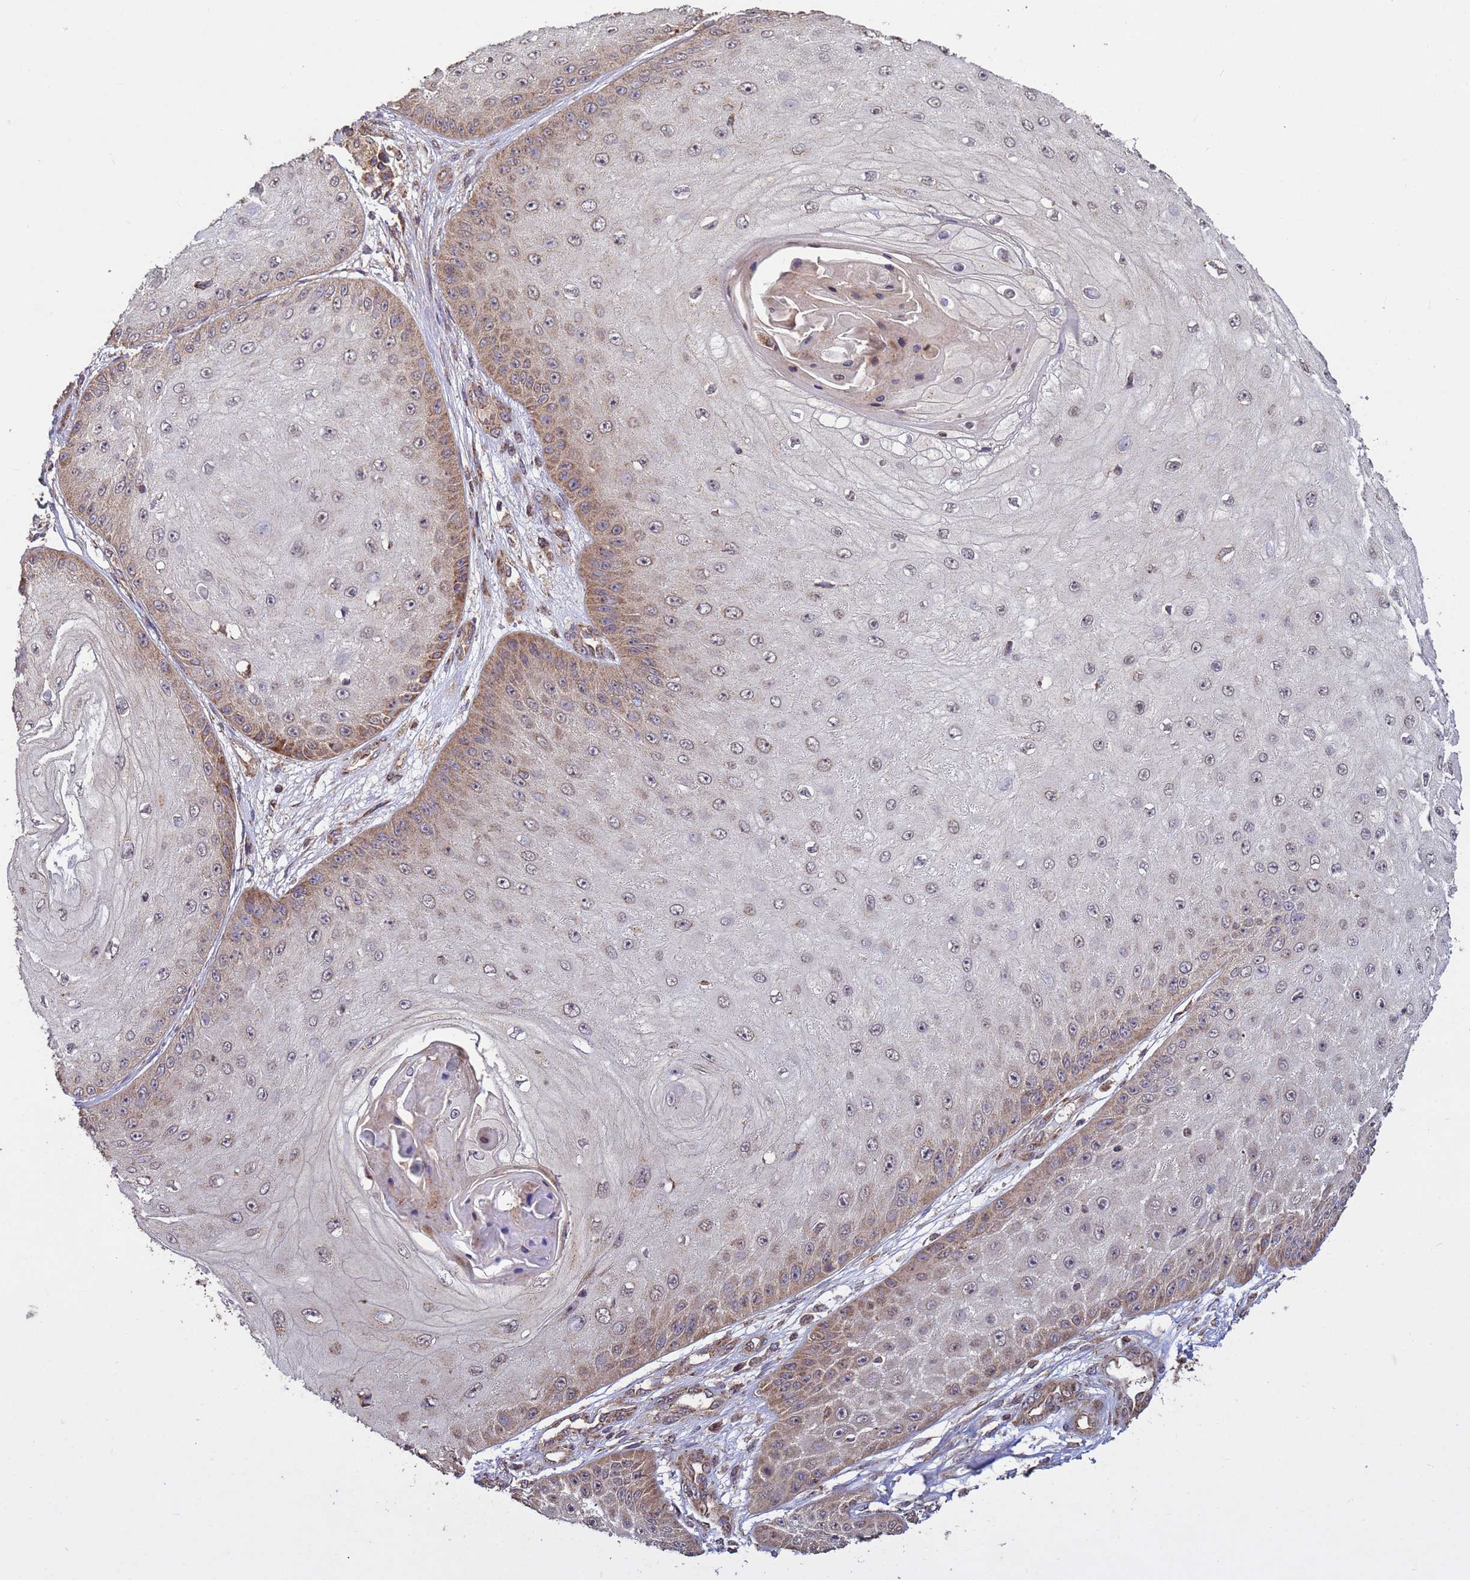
{"staining": {"intensity": "moderate", "quantity": "25%-75%", "location": "cytoplasmic/membranous"}, "tissue": "skin cancer", "cell_type": "Tumor cells", "image_type": "cancer", "snomed": [{"axis": "morphology", "description": "Squamous cell carcinoma, NOS"}, {"axis": "topography", "description": "Skin"}], "caption": "Immunohistochemical staining of squamous cell carcinoma (skin) shows moderate cytoplasmic/membranous protein positivity in approximately 25%-75% of tumor cells.", "gene": "P2RX7", "patient": {"sex": "male", "age": 70}}